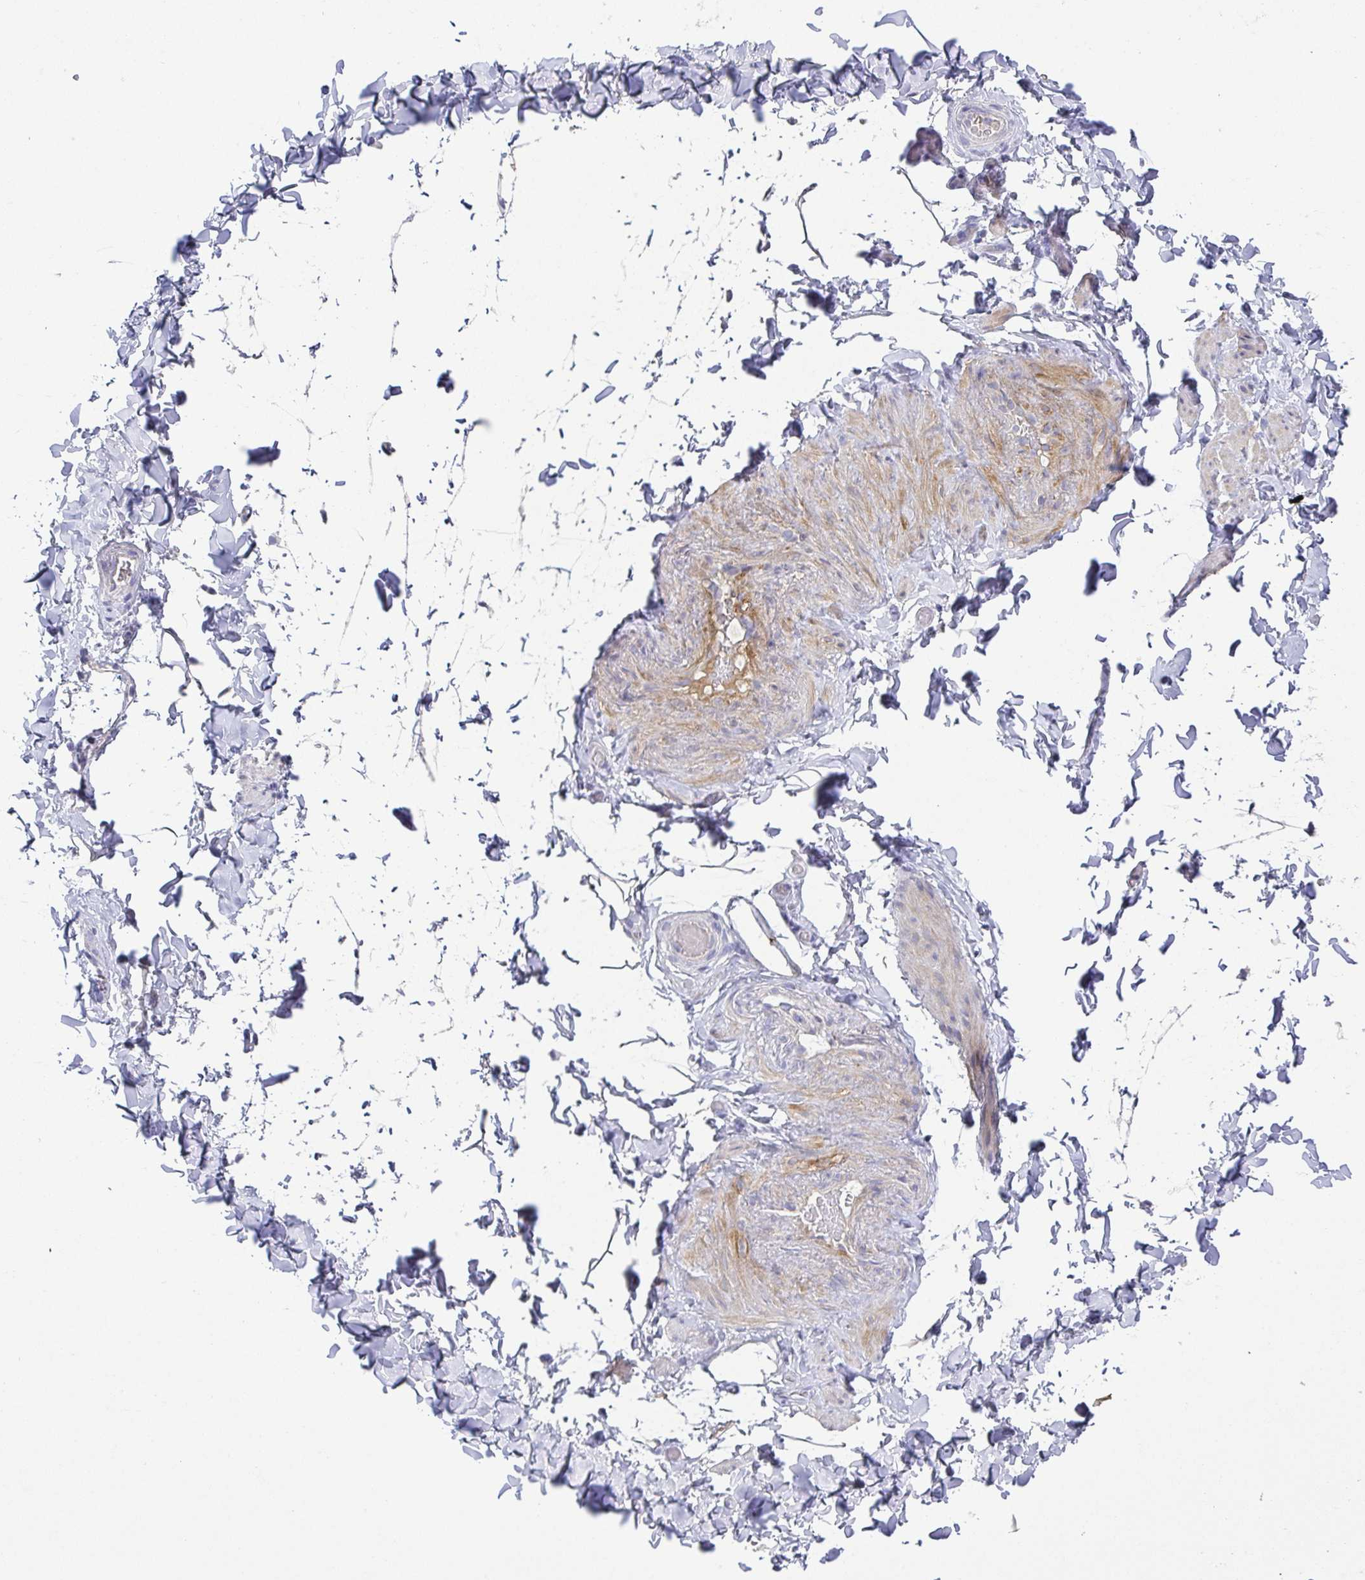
{"staining": {"intensity": "negative", "quantity": "none", "location": "none"}, "tissue": "adipose tissue", "cell_type": "Adipocytes", "image_type": "normal", "snomed": [{"axis": "morphology", "description": "Normal tissue, NOS"}, {"axis": "topography", "description": "Soft tissue"}, {"axis": "topography", "description": "Adipose tissue"}, {"axis": "topography", "description": "Vascular tissue"}, {"axis": "topography", "description": "Peripheral nerve tissue"}], "caption": "Adipocytes show no significant expression in normal adipose tissue. (DAB (3,3'-diaminobenzidine) immunohistochemistry with hematoxylin counter stain).", "gene": "RNASE7", "patient": {"sex": "male", "age": 29}}